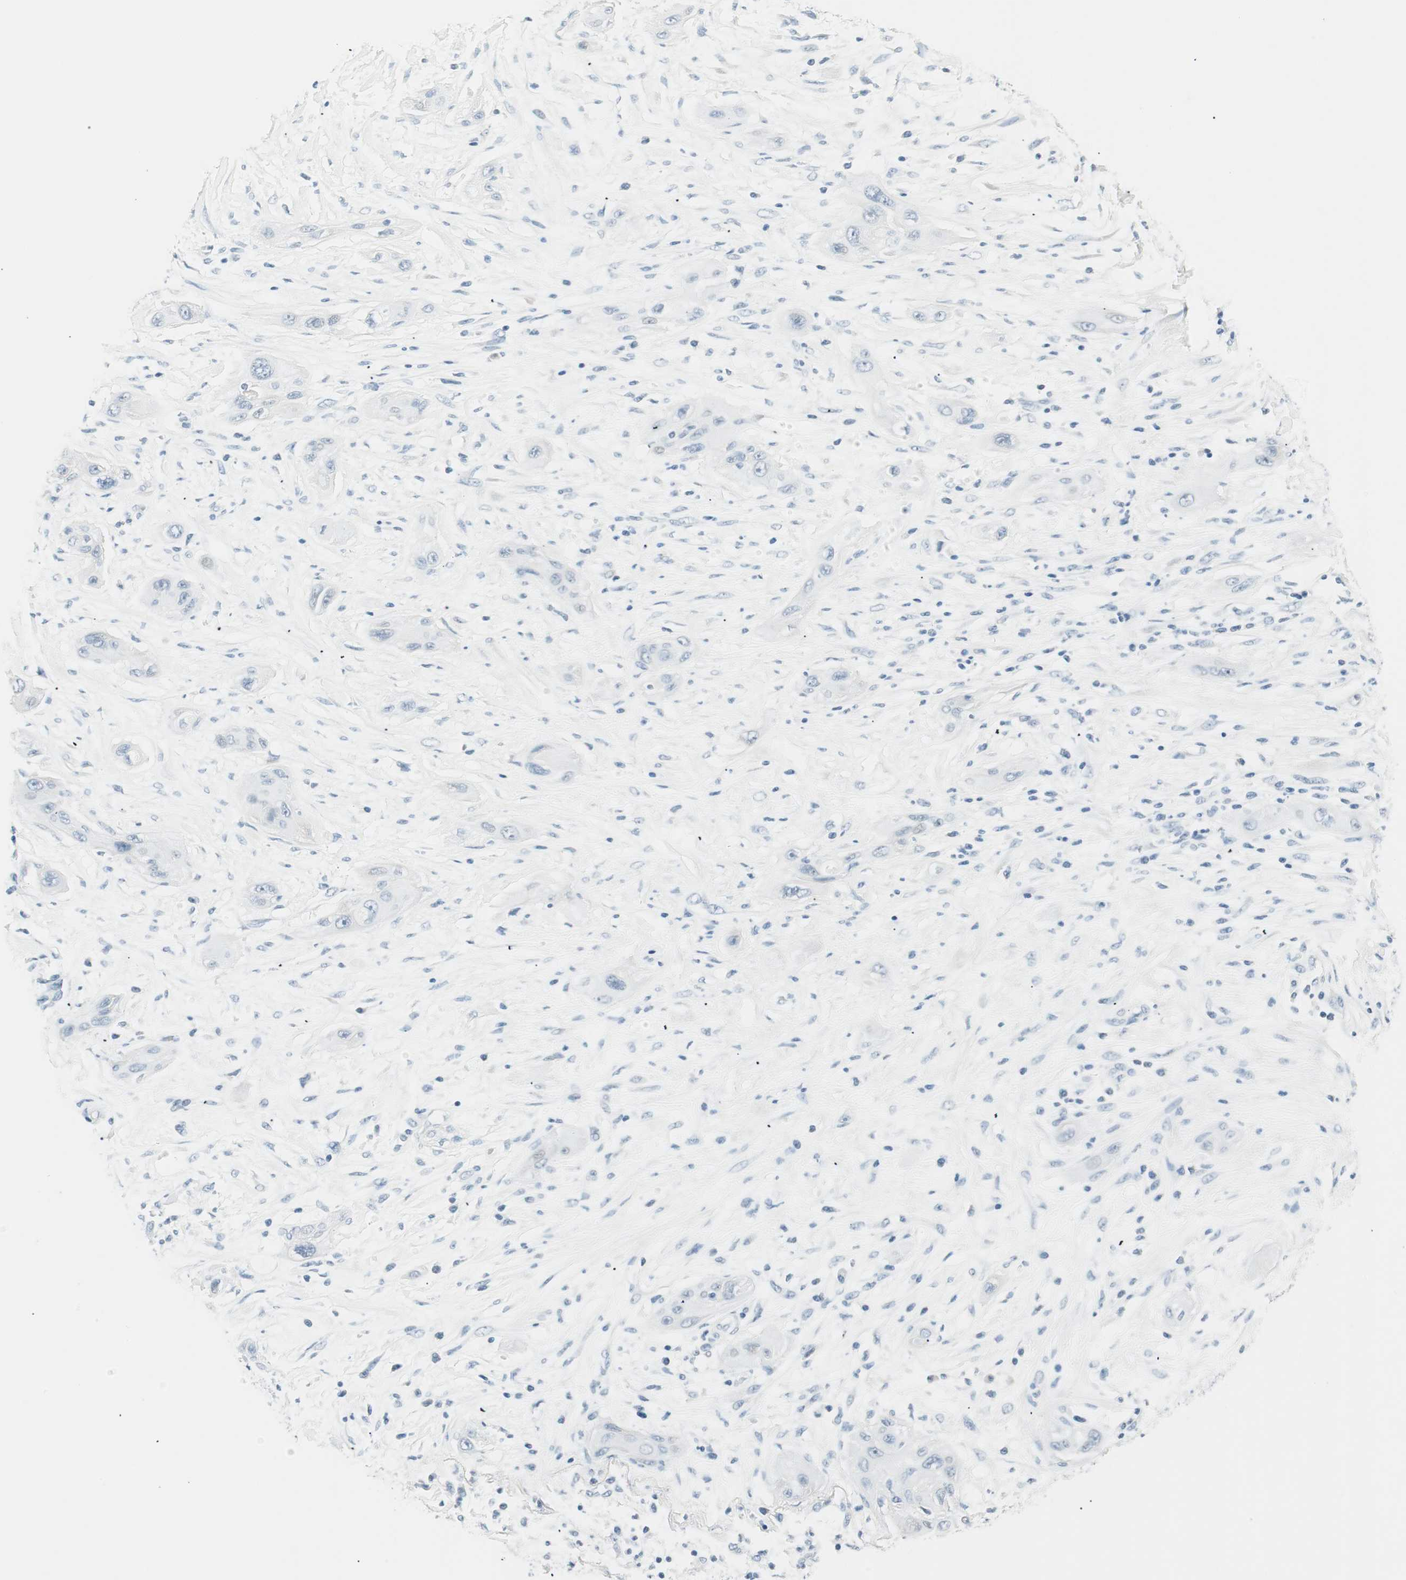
{"staining": {"intensity": "negative", "quantity": "none", "location": "none"}, "tissue": "lung cancer", "cell_type": "Tumor cells", "image_type": "cancer", "snomed": [{"axis": "morphology", "description": "Squamous cell carcinoma, NOS"}, {"axis": "topography", "description": "Lung"}], "caption": "The photomicrograph exhibits no significant positivity in tumor cells of lung cancer.", "gene": "HOXB13", "patient": {"sex": "female", "age": 47}}